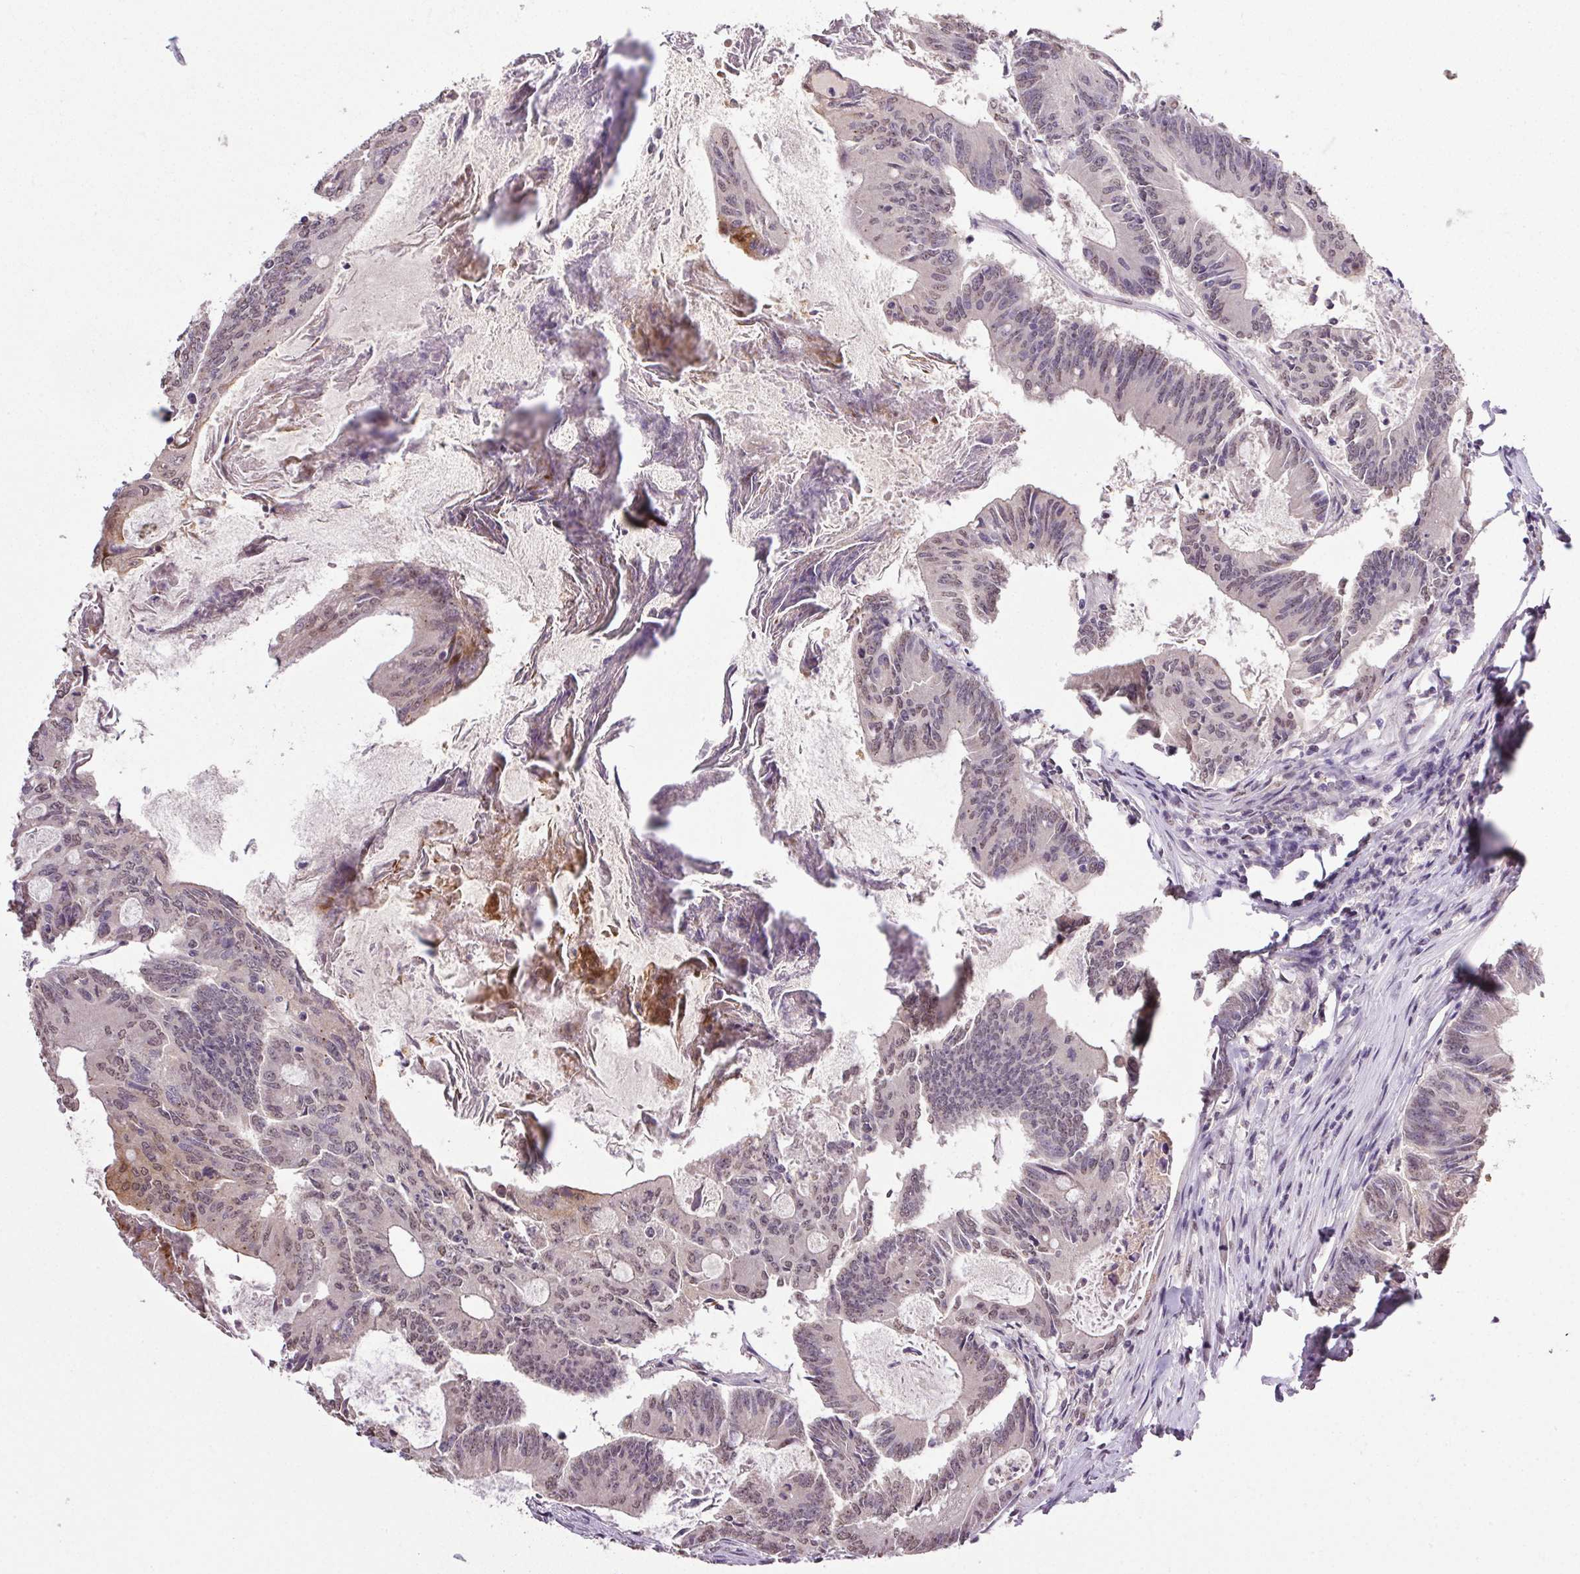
{"staining": {"intensity": "weak", "quantity": "<25%", "location": "cytoplasmic/membranous,nuclear"}, "tissue": "colorectal cancer", "cell_type": "Tumor cells", "image_type": "cancer", "snomed": [{"axis": "morphology", "description": "Adenocarcinoma, NOS"}, {"axis": "topography", "description": "Colon"}], "caption": "IHC histopathology image of neoplastic tissue: human adenocarcinoma (colorectal) stained with DAB reveals no significant protein staining in tumor cells. (IHC, brightfield microscopy, high magnification).", "gene": "PPP4R4", "patient": {"sex": "female", "age": 70}}